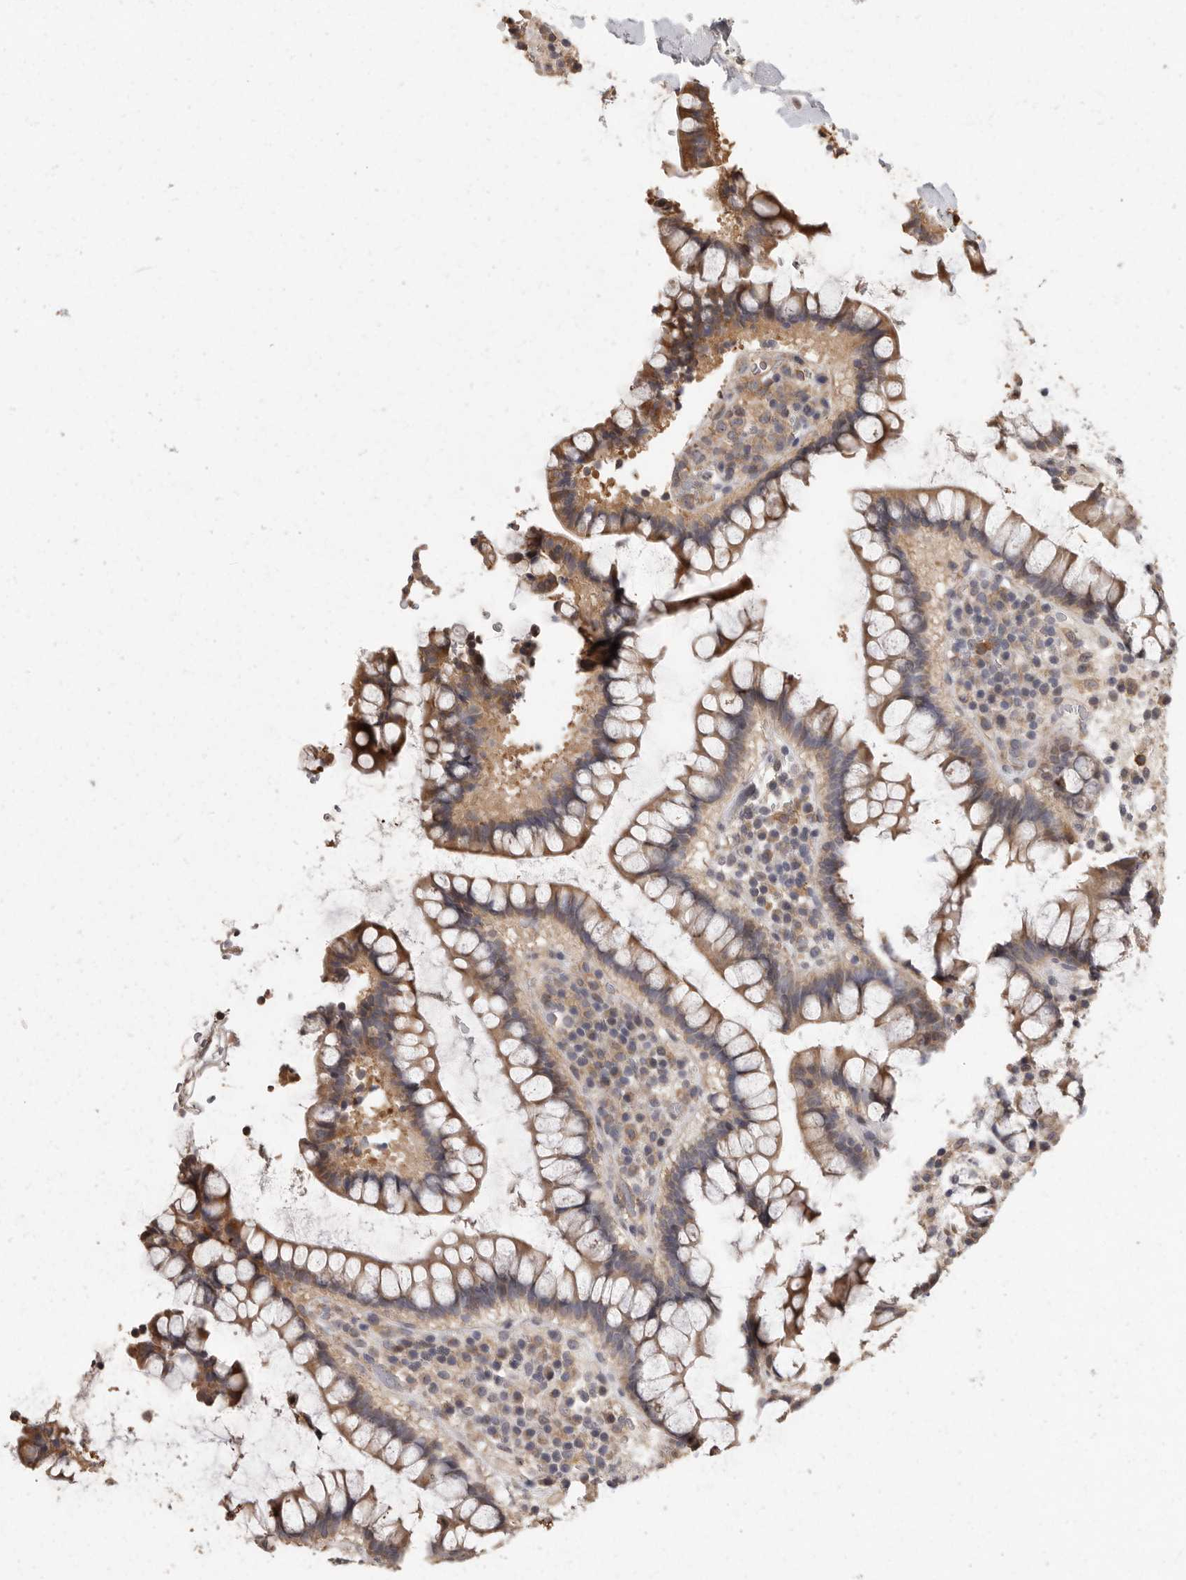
{"staining": {"intensity": "moderate", "quantity": ">75%", "location": "cytoplasmic/membranous"}, "tissue": "colon", "cell_type": "Endothelial cells", "image_type": "normal", "snomed": [{"axis": "morphology", "description": "Normal tissue, NOS"}, {"axis": "topography", "description": "Colon"}], "caption": "The photomicrograph reveals immunohistochemical staining of benign colon. There is moderate cytoplasmic/membranous staining is seen in about >75% of endothelial cells. Nuclei are stained in blue.", "gene": "BAIAP2", "patient": {"sex": "female", "age": 79}}